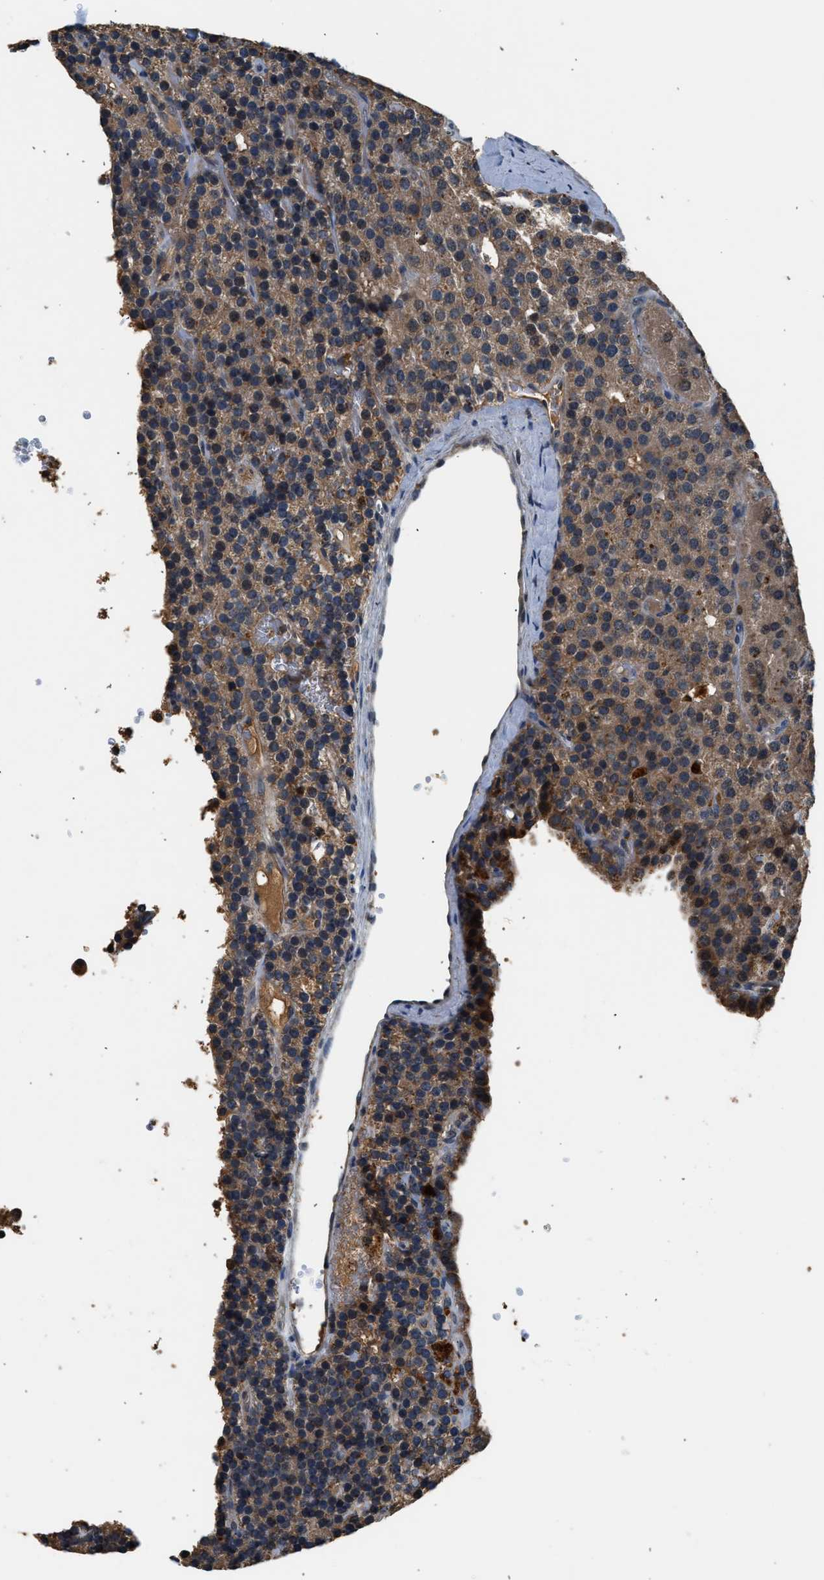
{"staining": {"intensity": "weak", "quantity": ">75%", "location": "cytoplasmic/membranous"}, "tissue": "parathyroid gland", "cell_type": "Glandular cells", "image_type": "normal", "snomed": [{"axis": "morphology", "description": "Normal tissue, NOS"}, {"axis": "morphology", "description": "Adenoma, NOS"}, {"axis": "topography", "description": "Parathyroid gland"}], "caption": "Brown immunohistochemical staining in normal human parathyroid gland reveals weak cytoplasmic/membranous positivity in approximately >75% of glandular cells. (DAB (3,3'-diaminobenzidine) IHC, brown staining for protein, blue staining for nuclei).", "gene": "SLC15A4", "patient": {"sex": "female", "age": 86}}